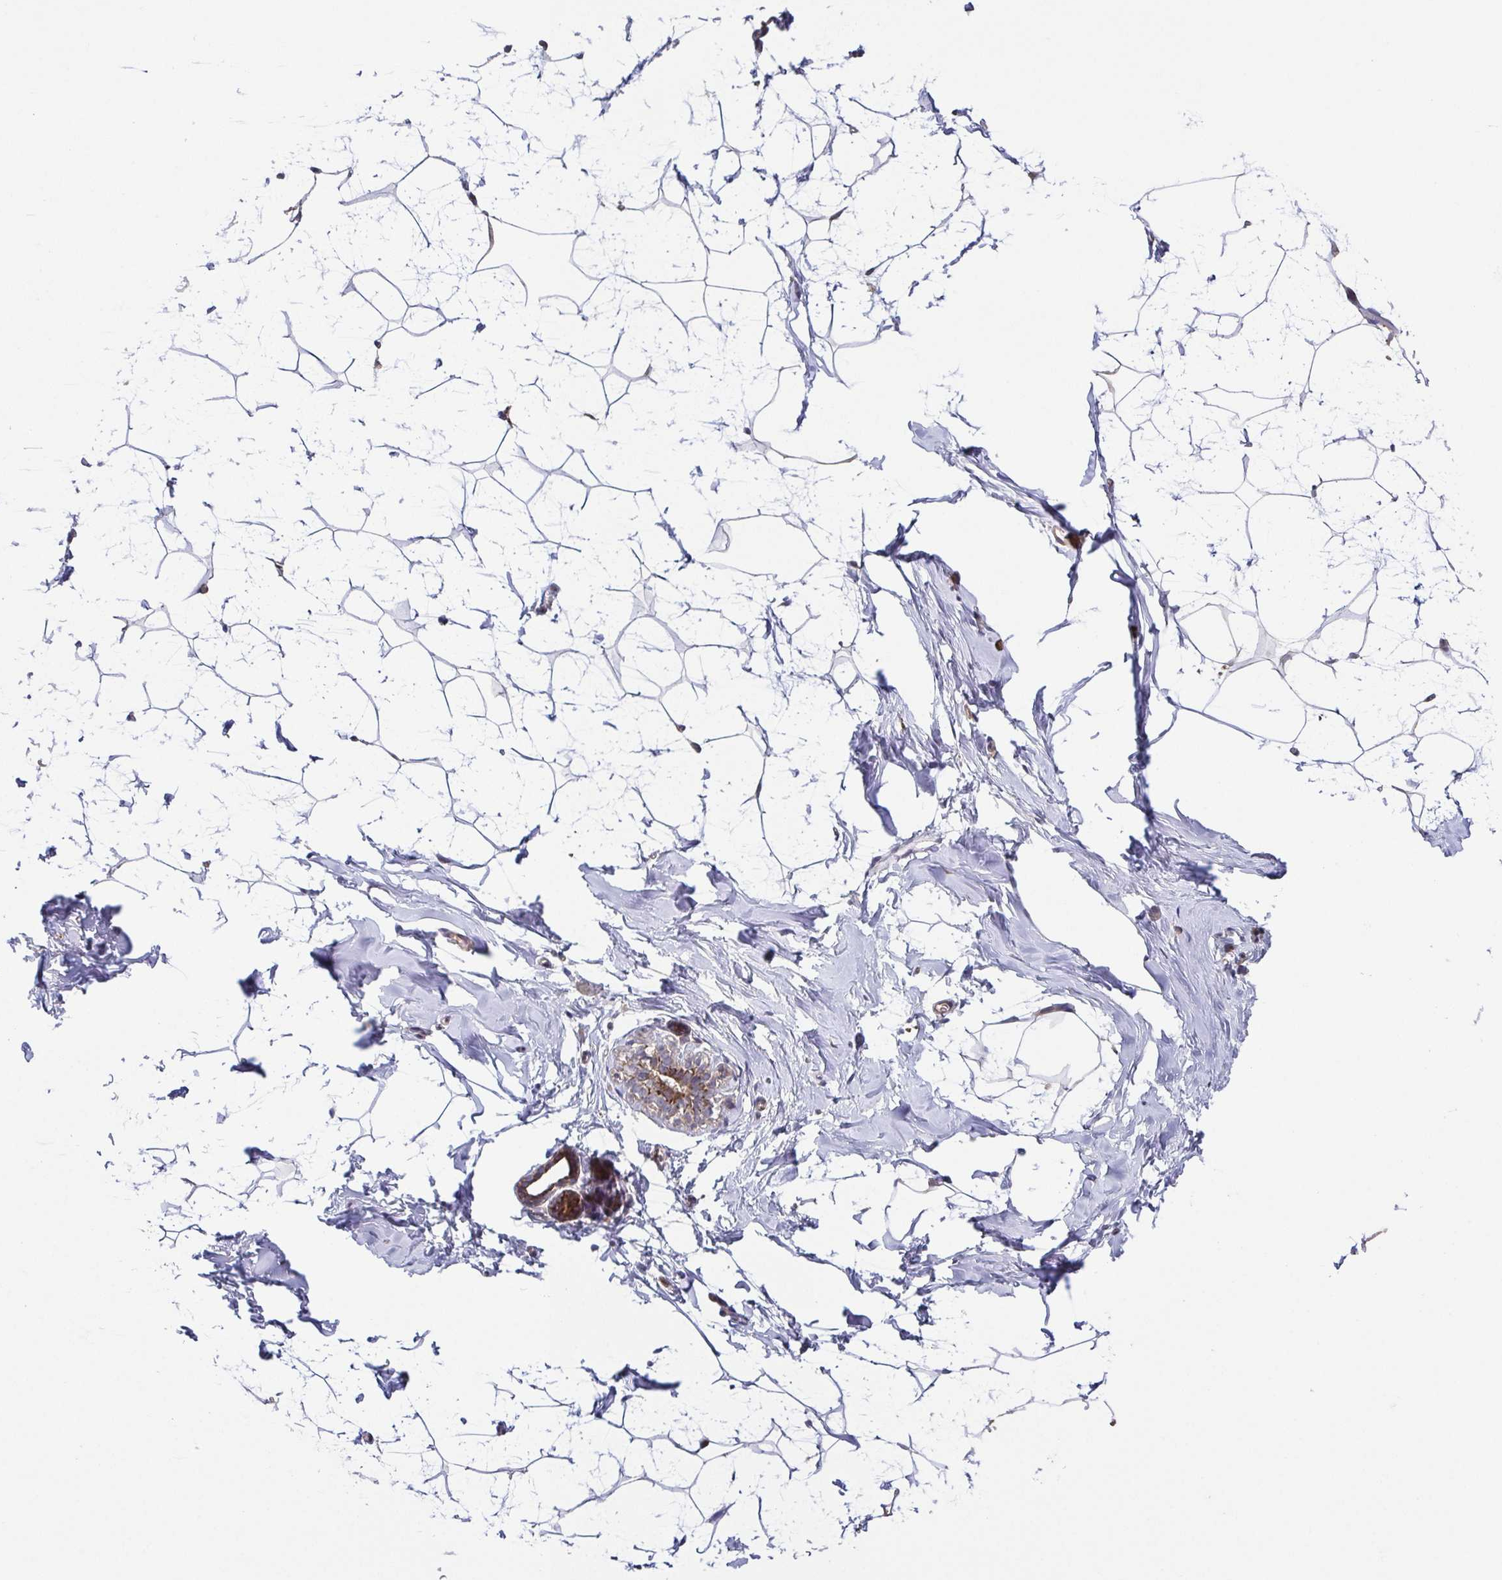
{"staining": {"intensity": "negative", "quantity": "none", "location": "none"}, "tissue": "breast", "cell_type": "Adipocytes", "image_type": "normal", "snomed": [{"axis": "morphology", "description": "Normal tissue, NOS"}, {"axis": "topography", "description": "Breast"}], "caption": "IHC image of benign breast: breast stained with DAB displays no significant protein expression in adipocytes.", "gene": "TTC19", "patient": {"sex": "female", "age": 32}}